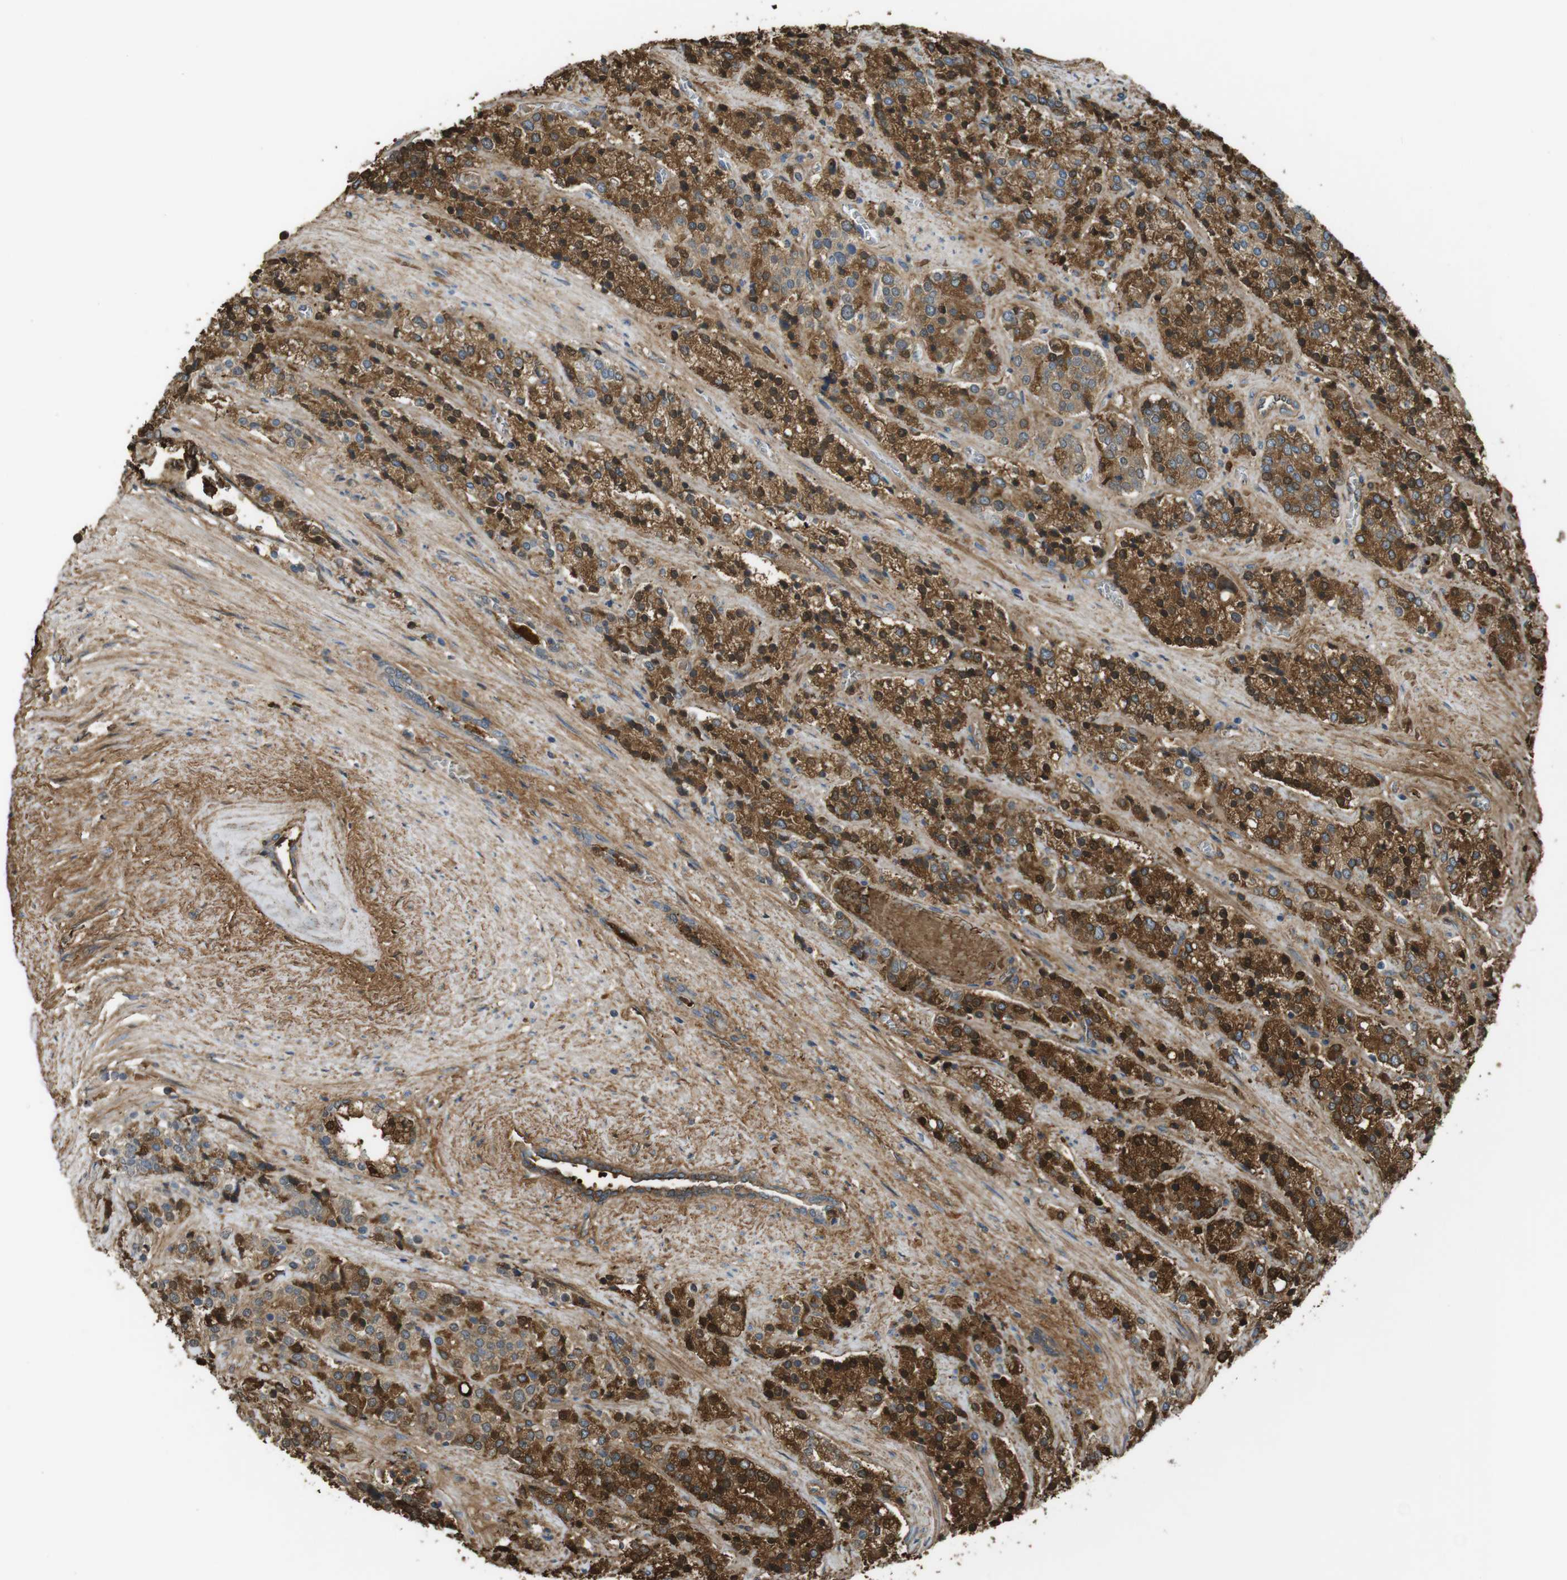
{"staining": {"intensity": "moderate", "quantity": ">75%", "location": "cytoplasmic/membranous"}, "tissue": "prostate cancer", "cell_type": "Tumor cells", "image_type": "cancer", "snomed": [{"axis": "morphology", "description": "Adenocarcinoma, High grade"}, {"axis": "topography", "description": "Prostate"}], "caption": "IHC (DAB) staining of human prostate cancer (adenocarcinoma (high-grade)) shows moderate cytoplasmic/membranous protein expression in about >75% of tumor cells.", "gene": "LTBP4", "patient": {"sex": "male", "age": 71}}